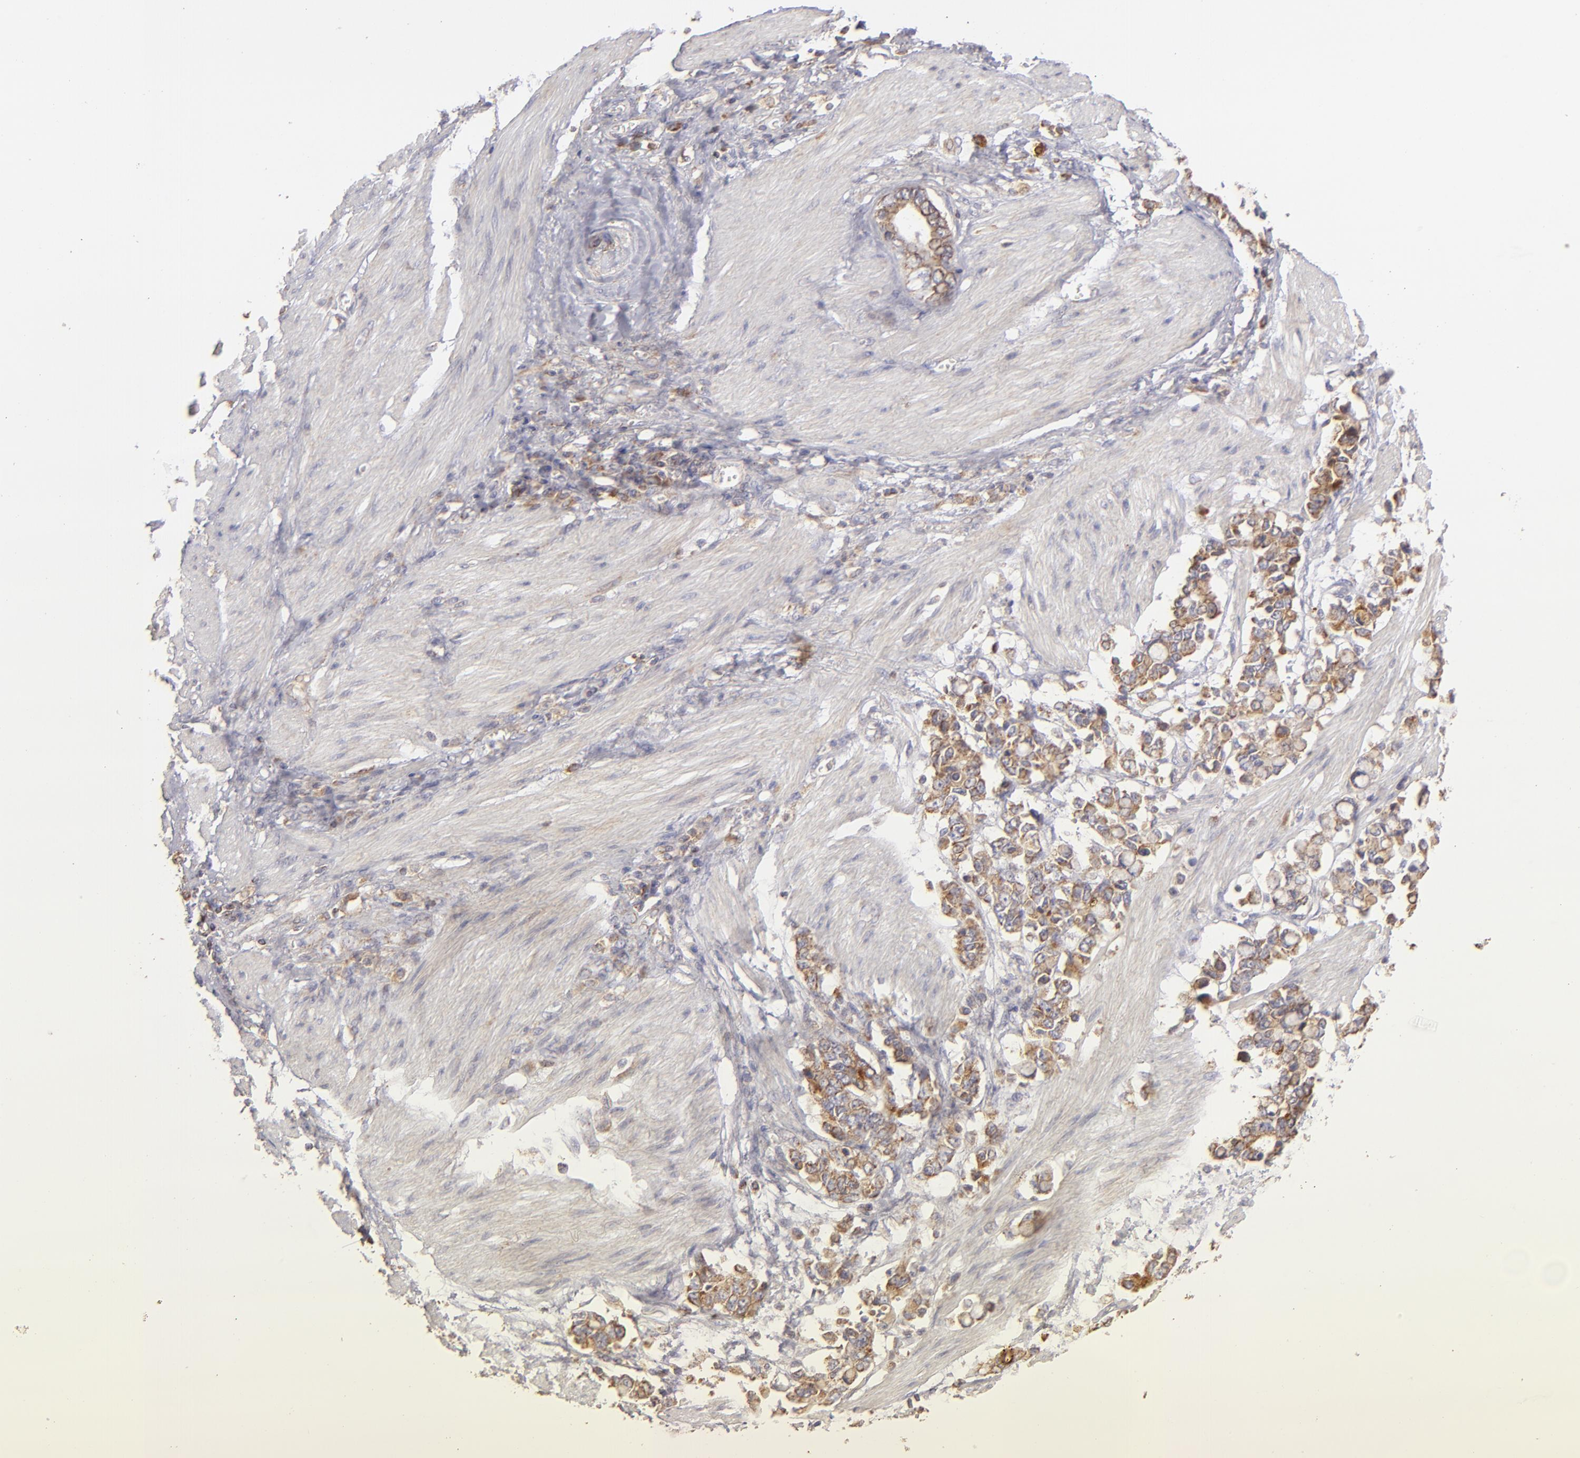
{"staining": {"intensity": "weak", "quantity": ">75%", "location": "cytoplasmic/membranous"}, "tissue": "stomach cancer", "cell_type": "Tumor cells", "image_type": "cancer", "snomed": [{"axis": "morphology", "description": "Adenocarcinoma, NOS"}, {"axis": "topography", "description": "Stomach"}], "caption": "A brown stain highlights weak cytoplasmic/membranous staining of a protein in stomach adenocarcinoma tumor cells. (brown staining indicates protein expression, while blue staining denotes nuclei).", "gene": "CFB", "patient": {"sex": "male", "age": 78}}